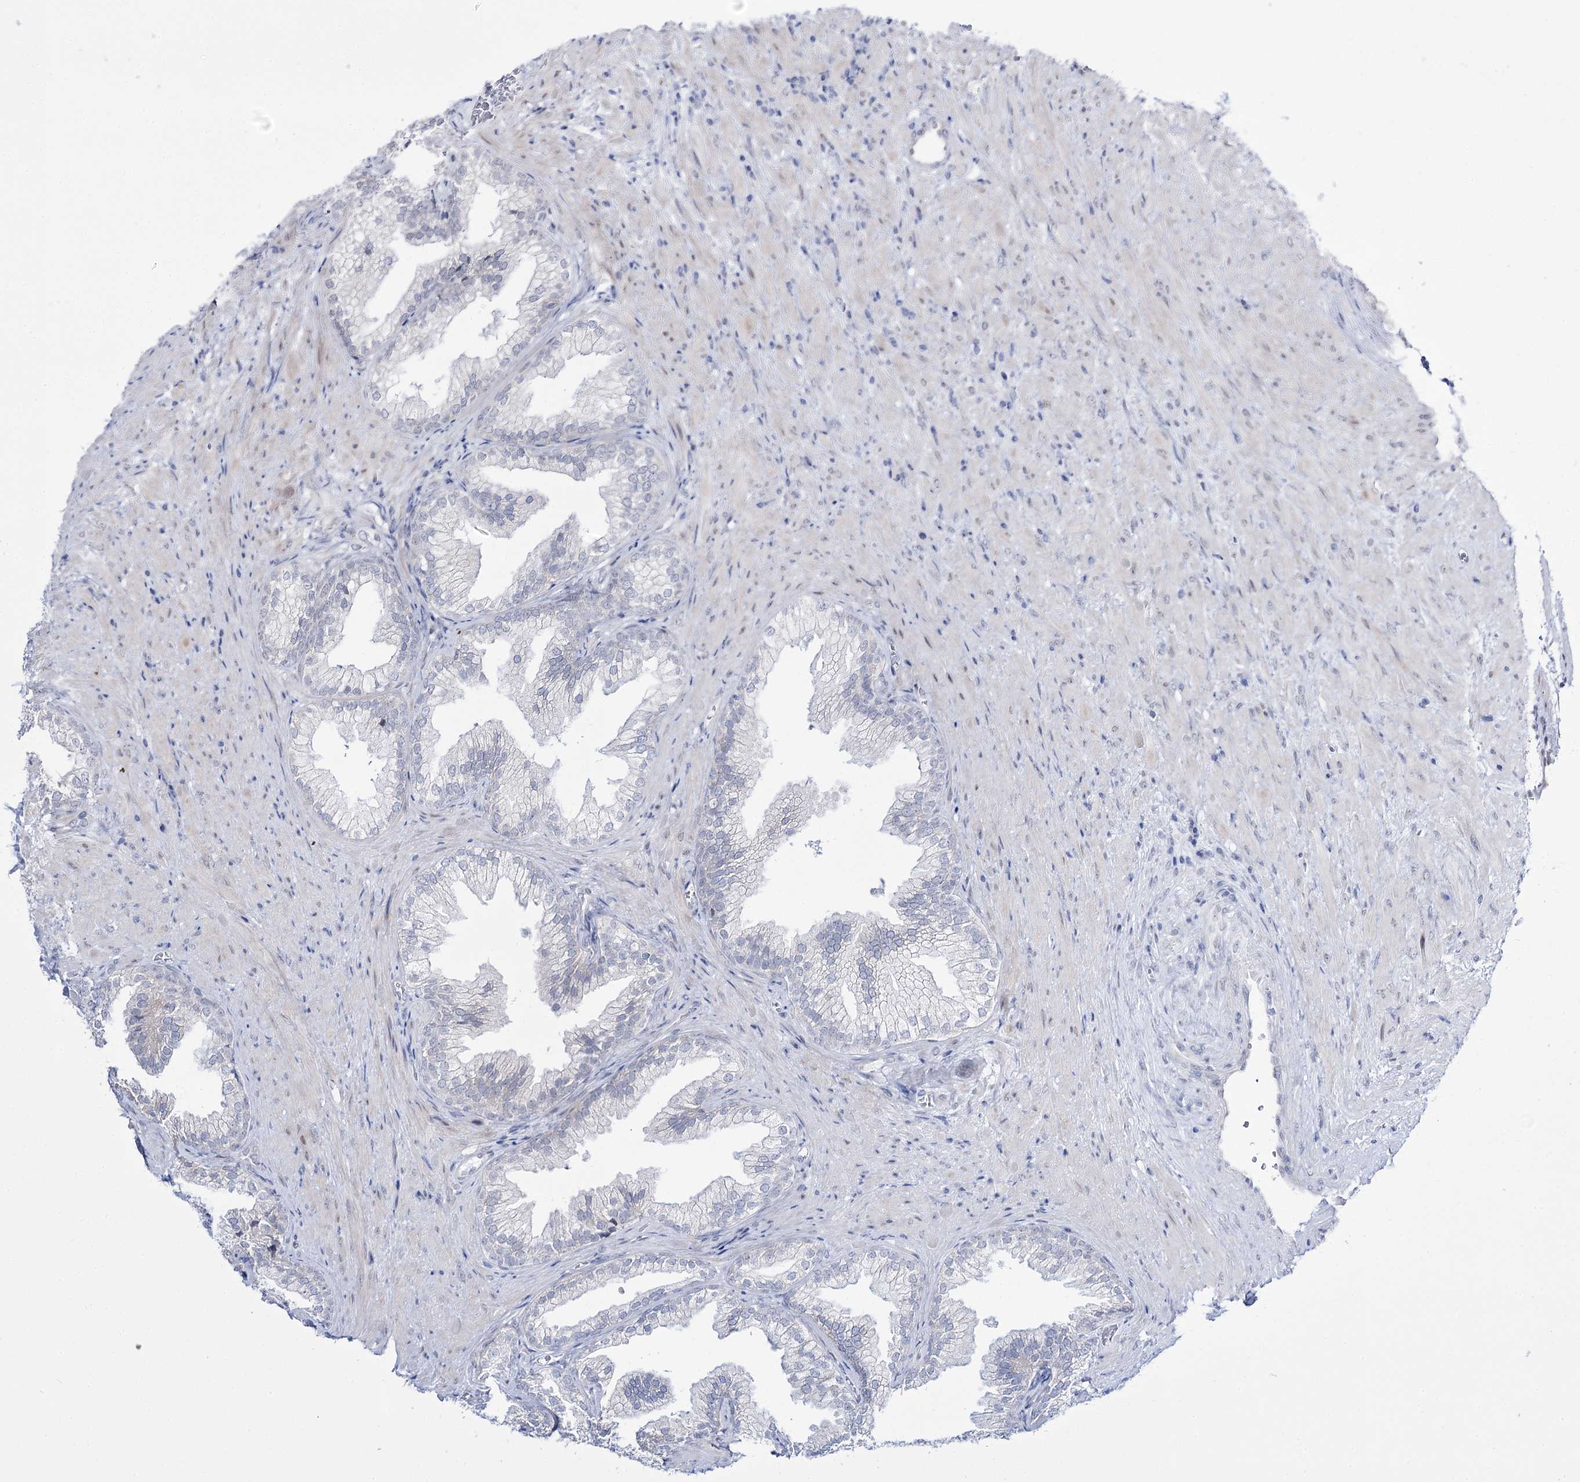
{"staining": {"intensity": "negative", "quantity": "none", "location": "none"}, "tissue": "prostate", "cell_type": "Glandular cells", "image_type": "normal", "snomed": [{"axis": "morphology", "description": "Normal tissue, NOS"}, {"axis": "topography", "description": "Prostate"}], "caption": "Immunohistochemistry micrograph of unremarkable prostate stained for a protein (brown), which demonstrates no staining in glandular cells. (DAB IHC, high magnification).", "gene": "RBM15B", "patient": {"sex": "male", "age": 76}}